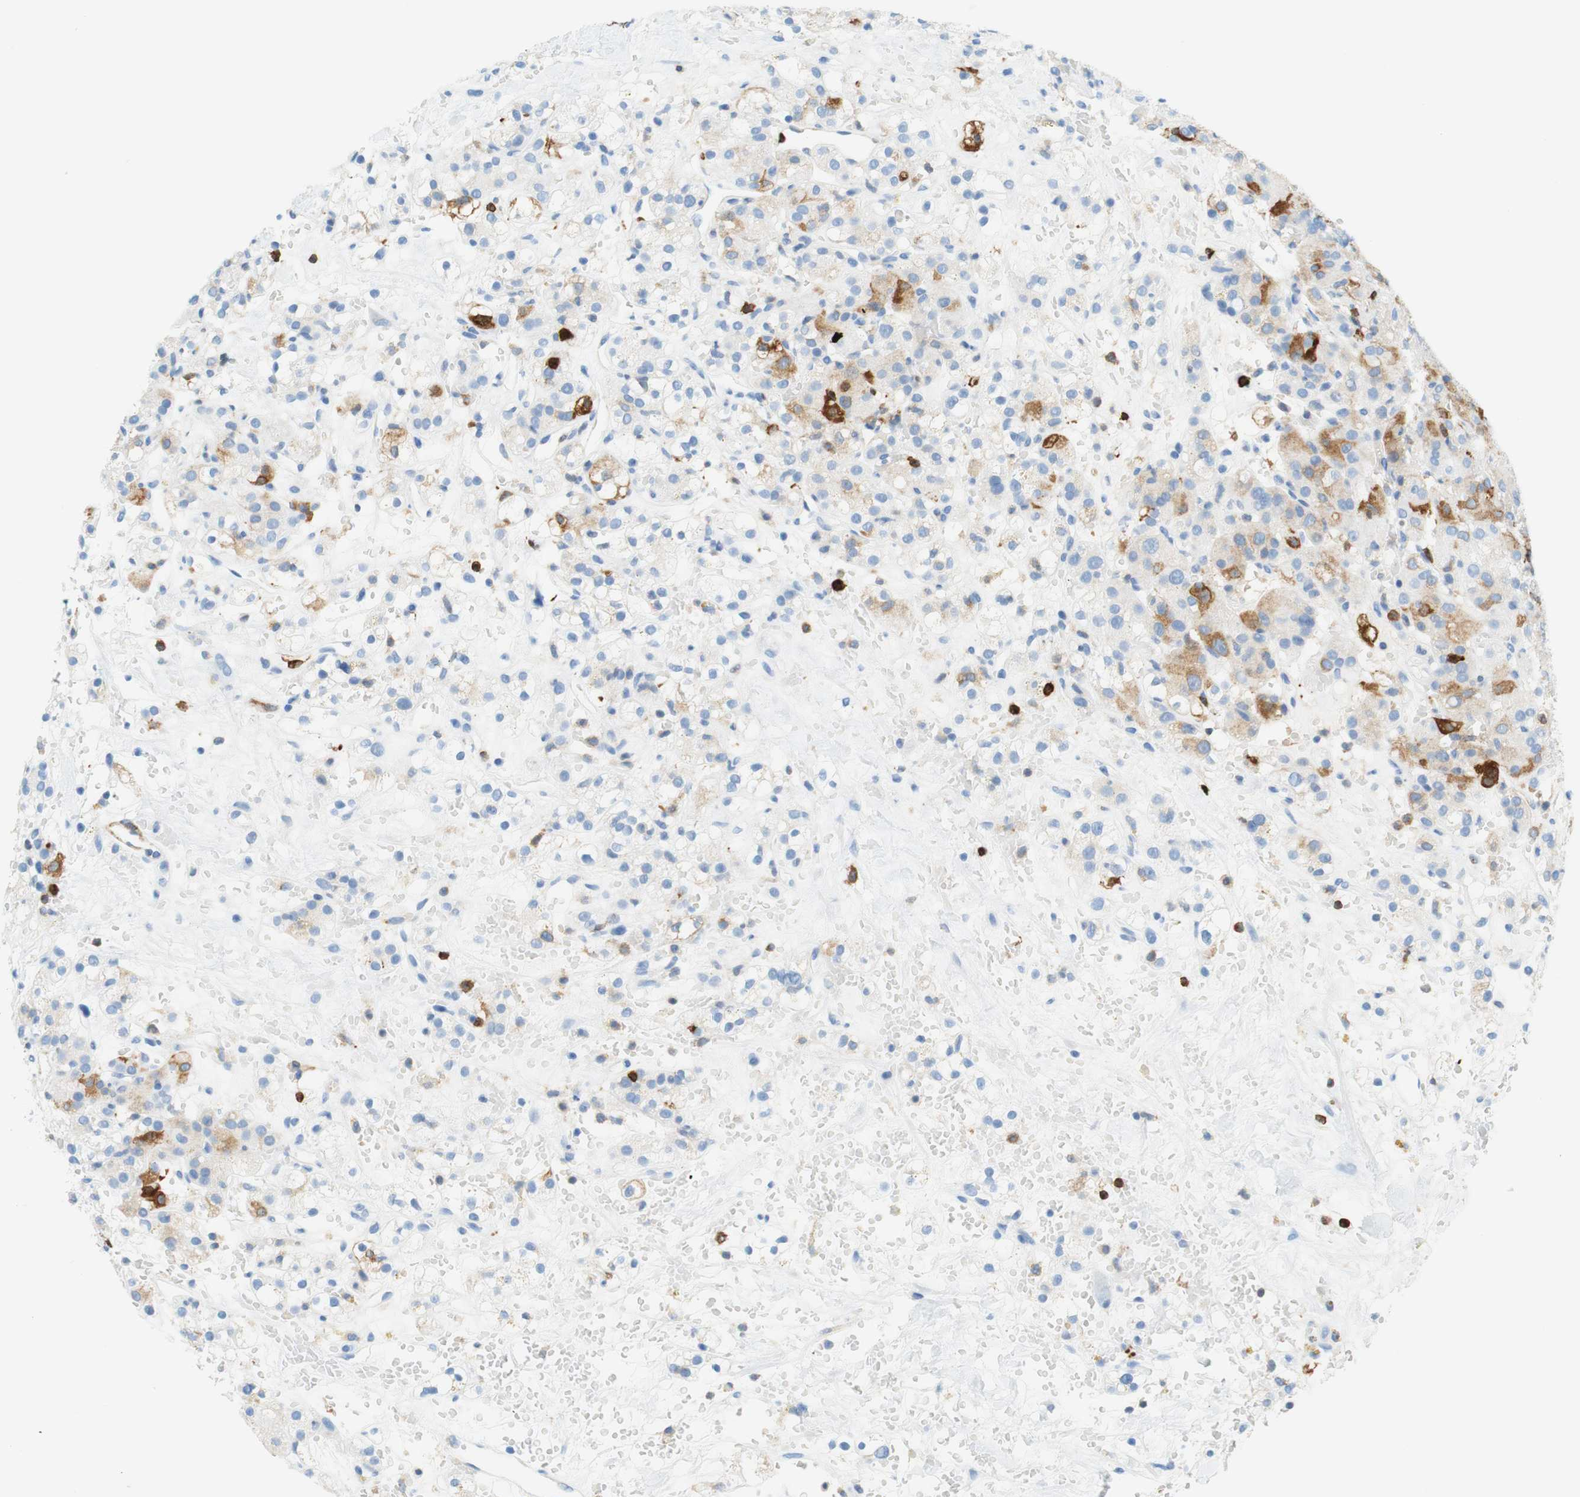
{"staining": {"intensity": "strong", "quantity": "<25%", "location": "cytoplasmic/membranous"}, "tissue": "renal cancer", "cell_type": "Tumor cells", "image_type": "cancer", "snomed": [{"axis": "morphology", "description": "Adenocarcinoma, NOS"}, {"axis": "topography", "description": "Kidney"}], "caption": "Immunohistochemistry (IHC) histopathology image of renal cancer (adenocarcinoma) stained for a protein (brown), which reveals medium levels of strong cytoplasmic/membranous staining in approximately <25% of tumor cells.", "gene": "STMN1", "patient": {"sex": "male", "age": 61}}